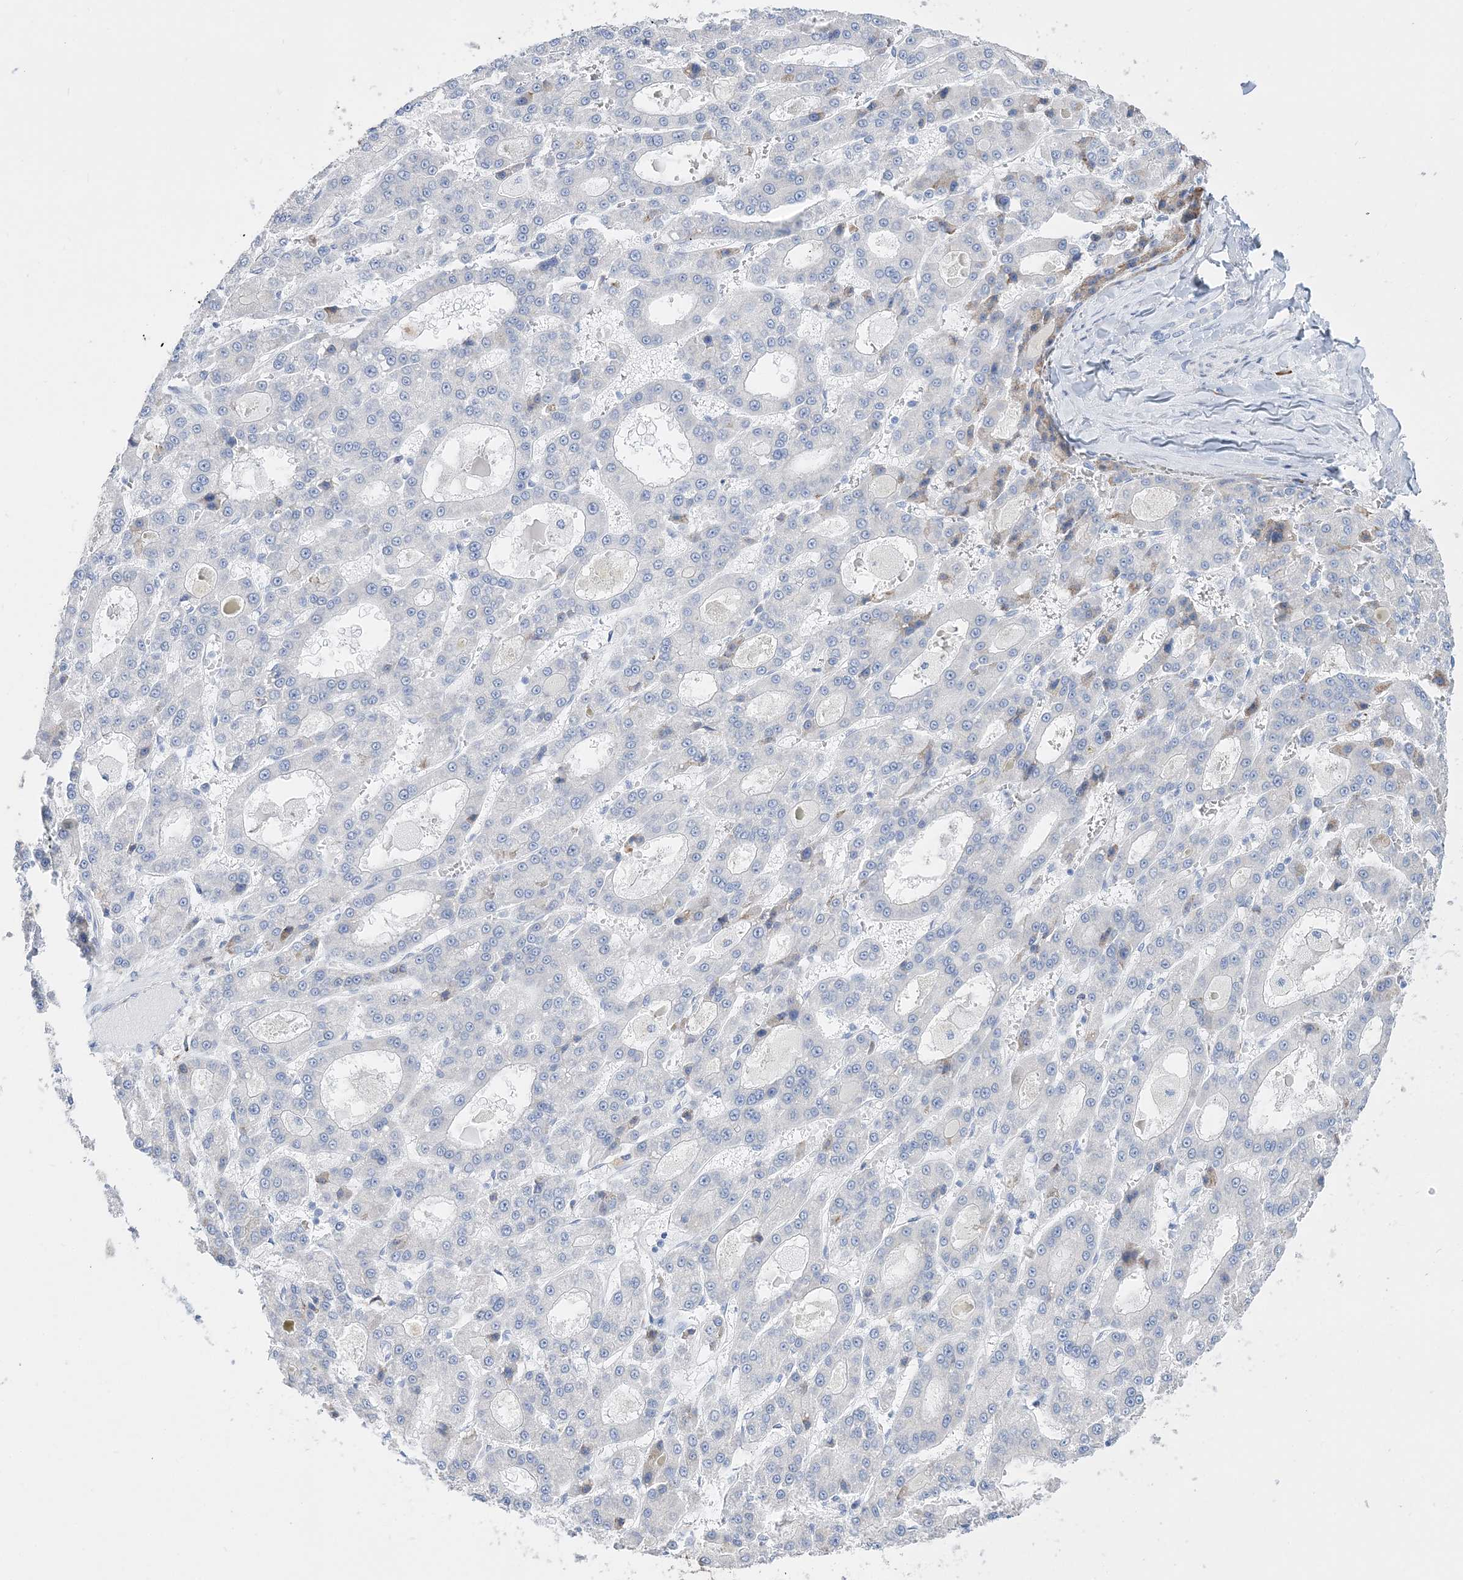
{"staining": {"intensity": "negative", "quantity": "none", "location": "none"}, "tissue": "liver cancer", "cell_type": "Tumor cells", "image_type": "cancer", "snomed": [{"axis": "morphology", "description": "Carcinoma, Hepatocellular, NOS"}, {"axis": "topography", "description": "Liver"}], "caption": "Tumor cells show no significant protein positivity in hepatocellular carcinoma (liver).", "gene": "TSPYL6", "patient": {"sex": "male", "age": 70}}